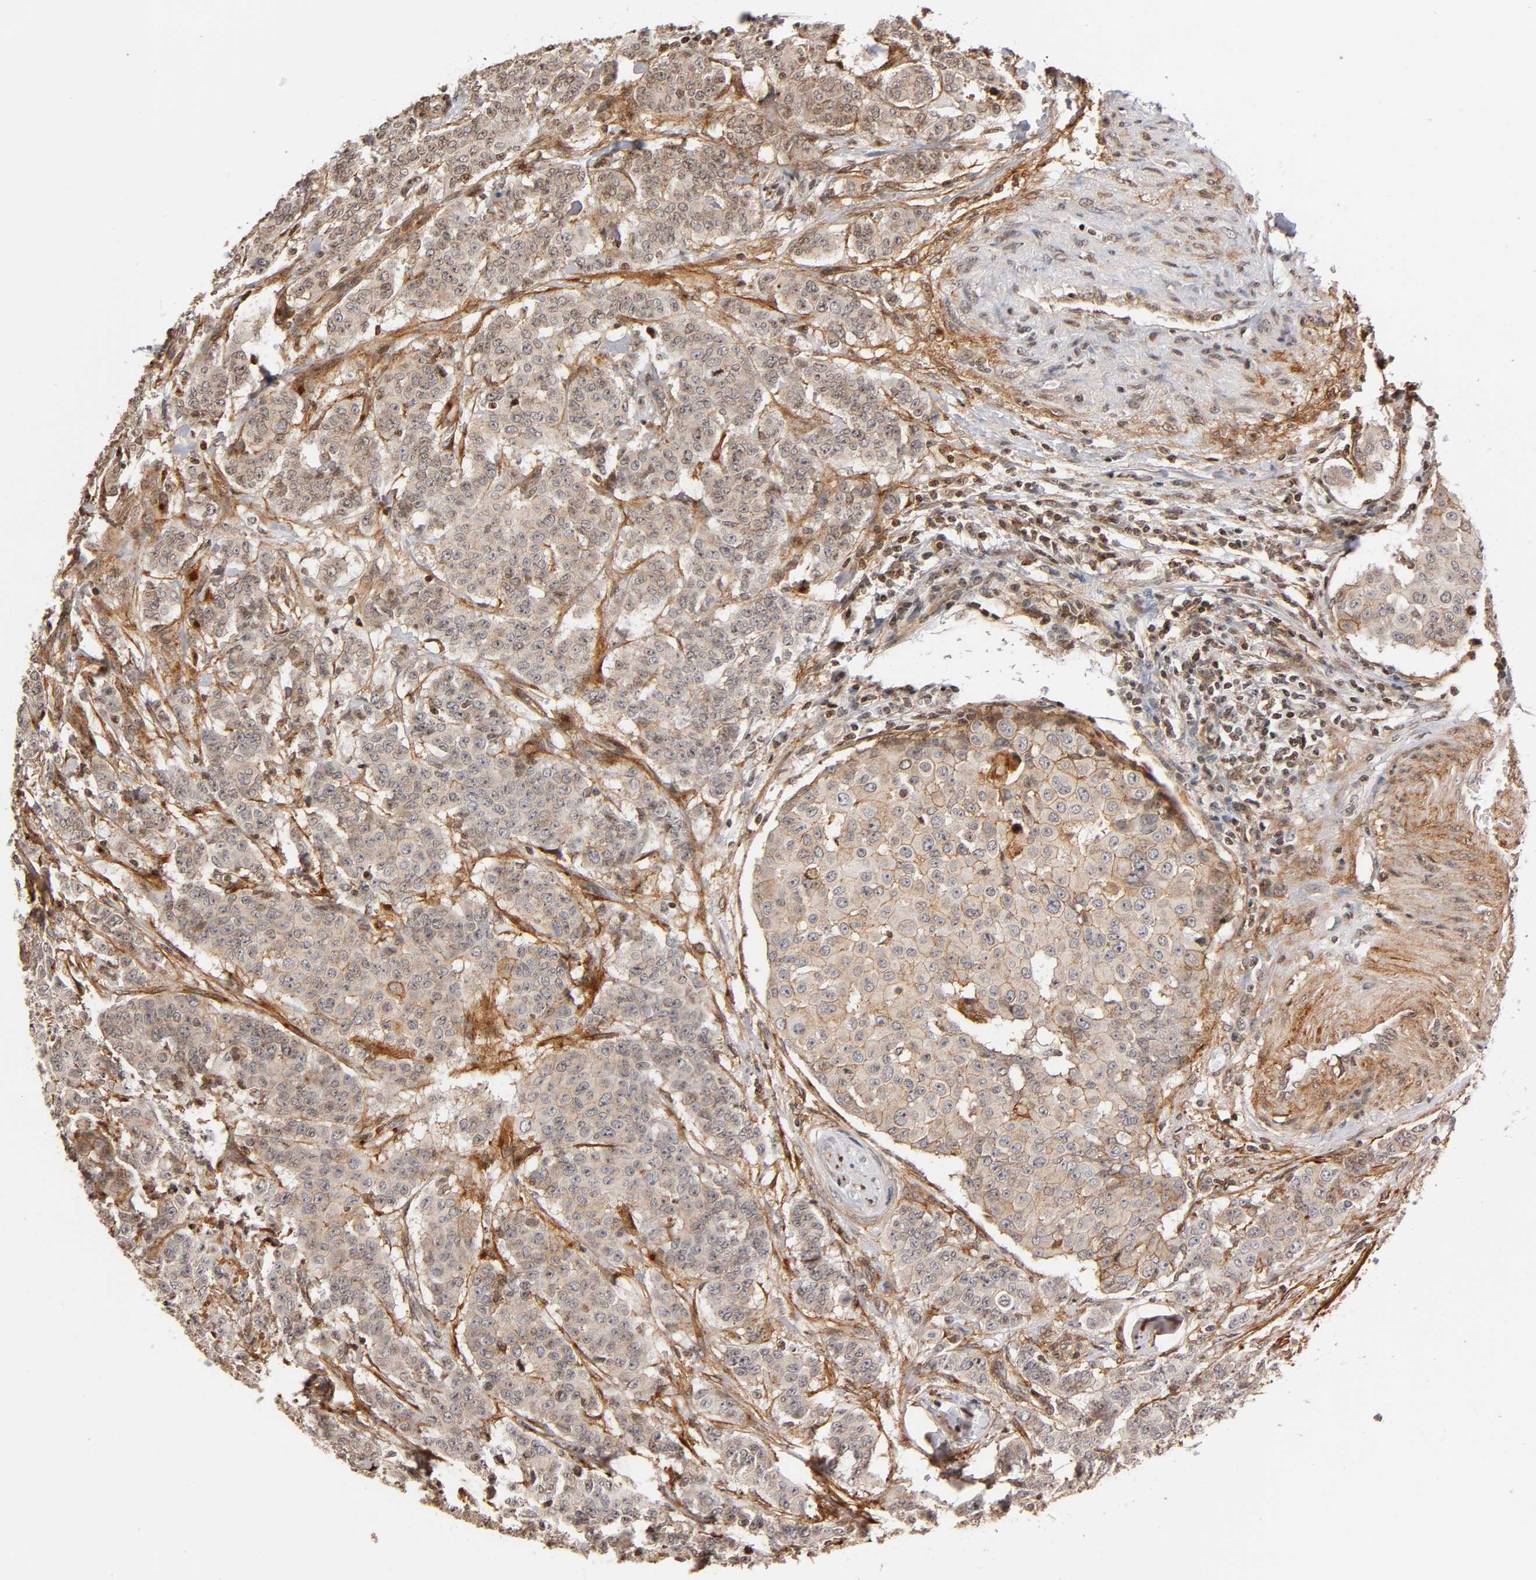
{"staining": {"intensity": "weak", "quantity": ">75%", "location": "cytoplasmic/membranous"}, "tissue": "breast cancer", "cell_type": "Tumor cells", "image_type": "cancer", "snomed": [{"axis": "morphology", "description": "Duct carcinoma"}, {"axis": "topography", "description": "Breast"}], "caption": "Immunohistochemistry of human breast cancer shows low levels of weak cytoplasmic/membranous positivity in about >75% of tumor cells.", "gene": "ITGAV", "patient": {"sex": "female", "age": 40}}